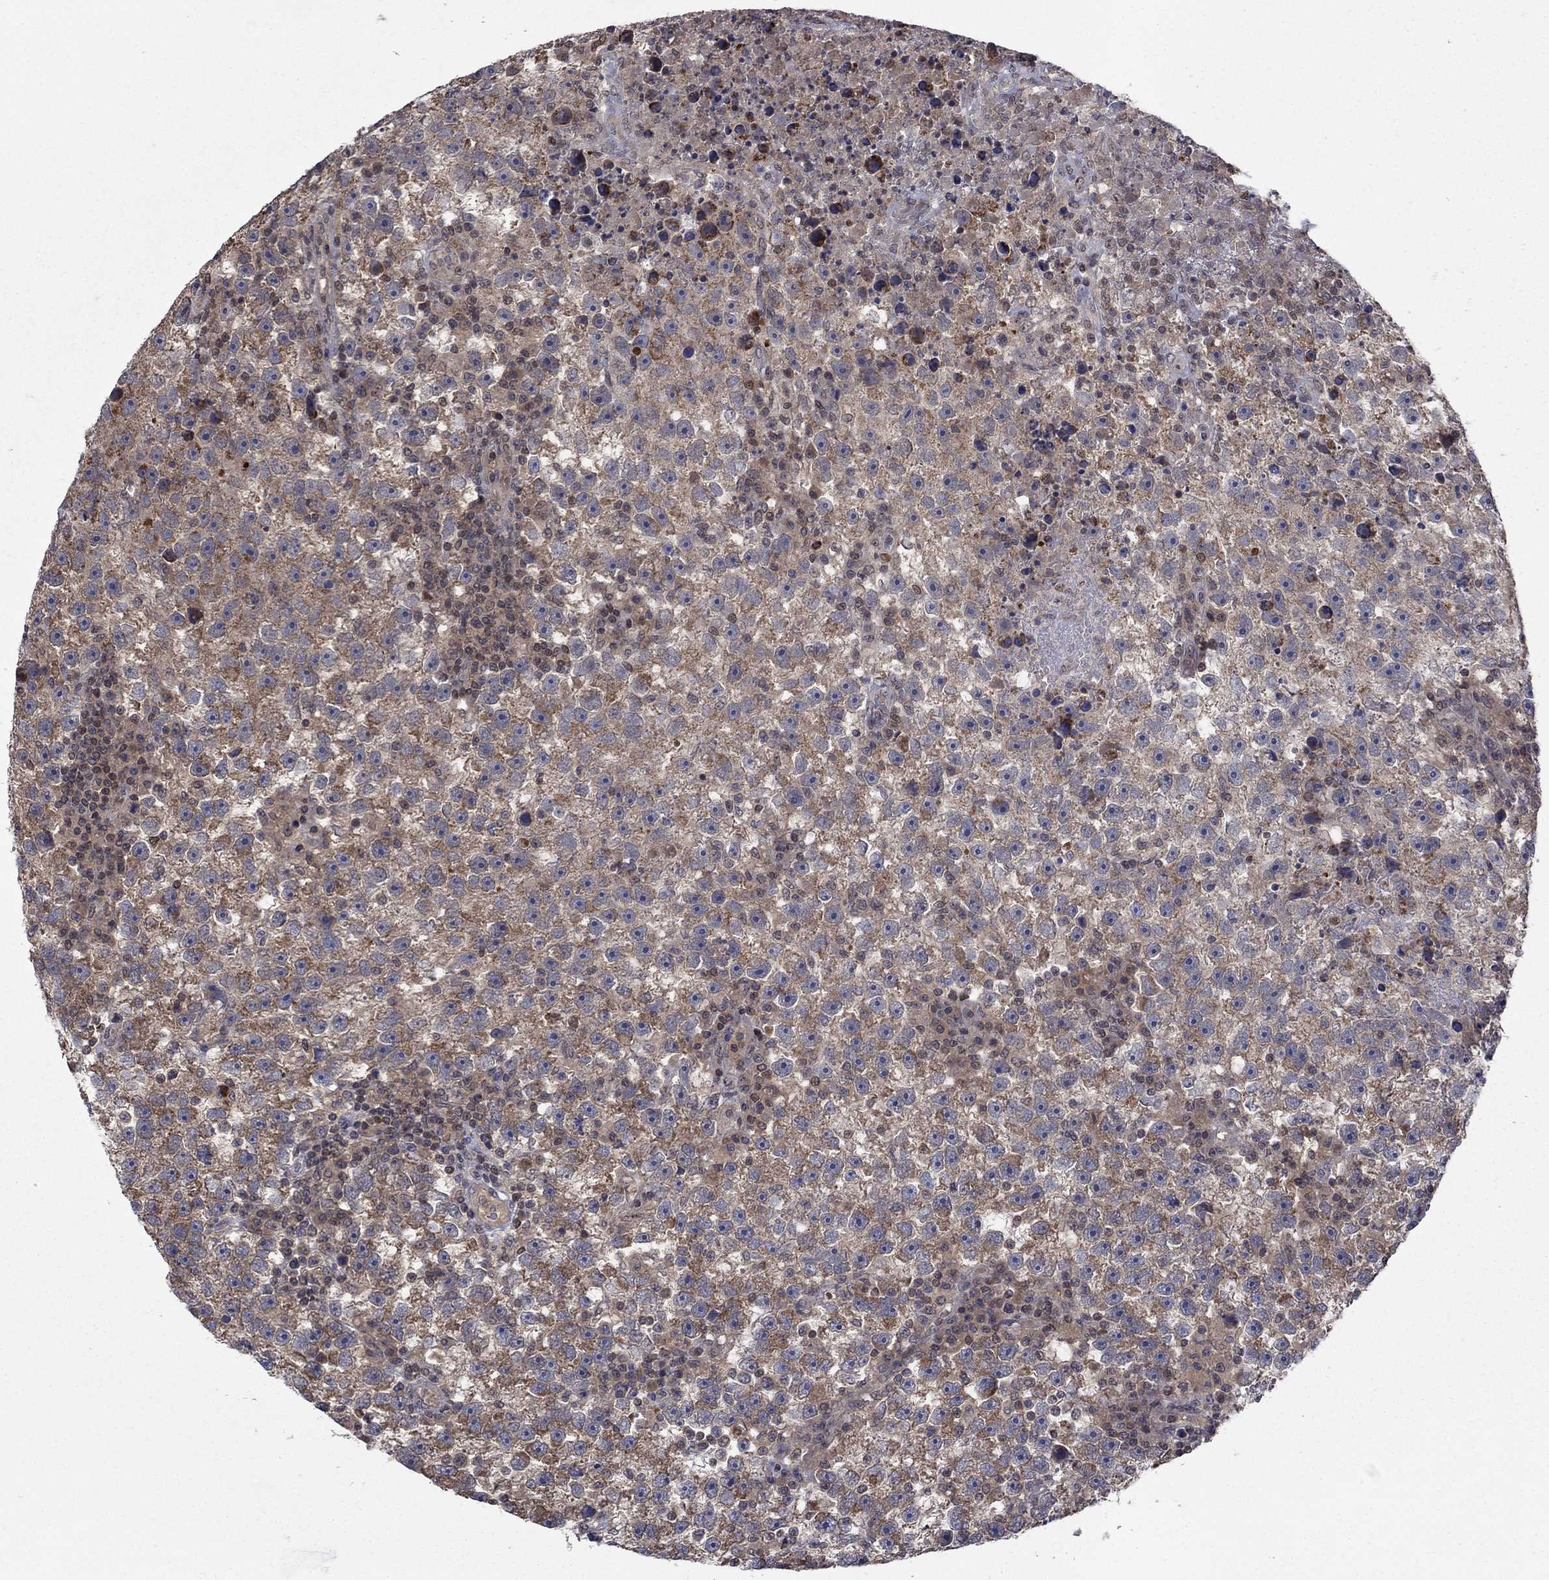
{"staining": {"intensity": "moderate", "quantity": ">75%", "location": "cytoplasmic/membranous"}, "tissue": "testis cancer", "cell_type": "Tumor cells", "image_type": "cancer", "snomed": [{"axis": "morphology", "description": "Seminoma, NOS"}, {"axis": "topography", "description": "Testis"}], "caption": "Immunohistochemical staining of human testis cancer shows medium levels of moderate cytoplasmic/membranous positivity in approximately >75% of tumor cells.", "gene": "IAH1", "patient": {"sex": "male", "age": 47}}